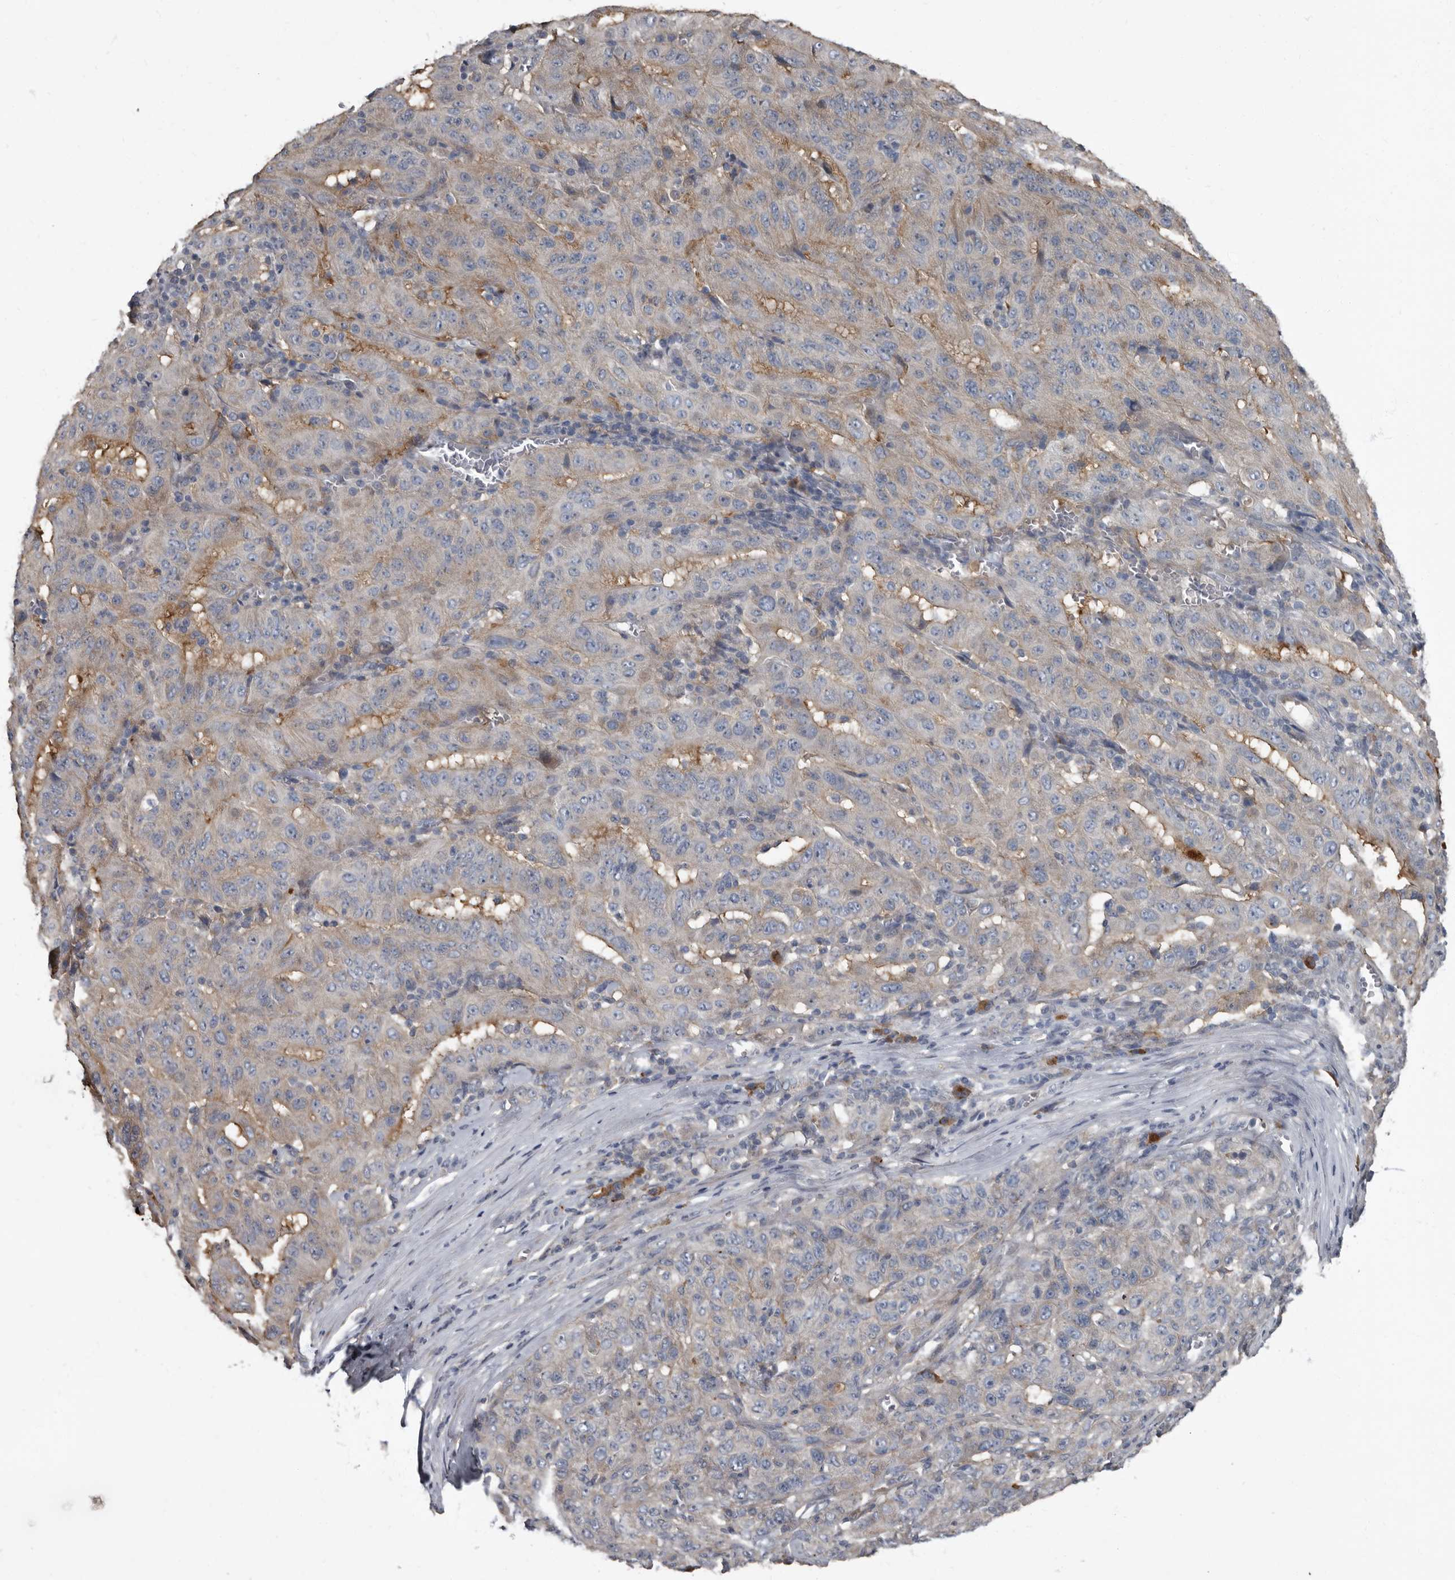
{"staining": {"intensity": "moderate", "quantity": "<25%", "location": "cytoplasmic/membranous"}, "tissue": "pancreatic cancer", "cell_type": "Tumor cells", "image_type": "cancer", "snomed": [{"axis": "morphology", "description": "Adenocarcinoma, NOS"}, {"axis": "topography", "description": "Pancreas"}], "caption": "DAB (3,3'-diaminobenzidine) immunohistochemical staining of human adenocarcinoma (pancreatic) exhibits moderate cytoplasmic/membranous protein expression in approximately <25% of tumor cells. Nuclei are stained in blue.", "gene": "TPD52L1", "patient": {"sex": "male", "age": 63}}